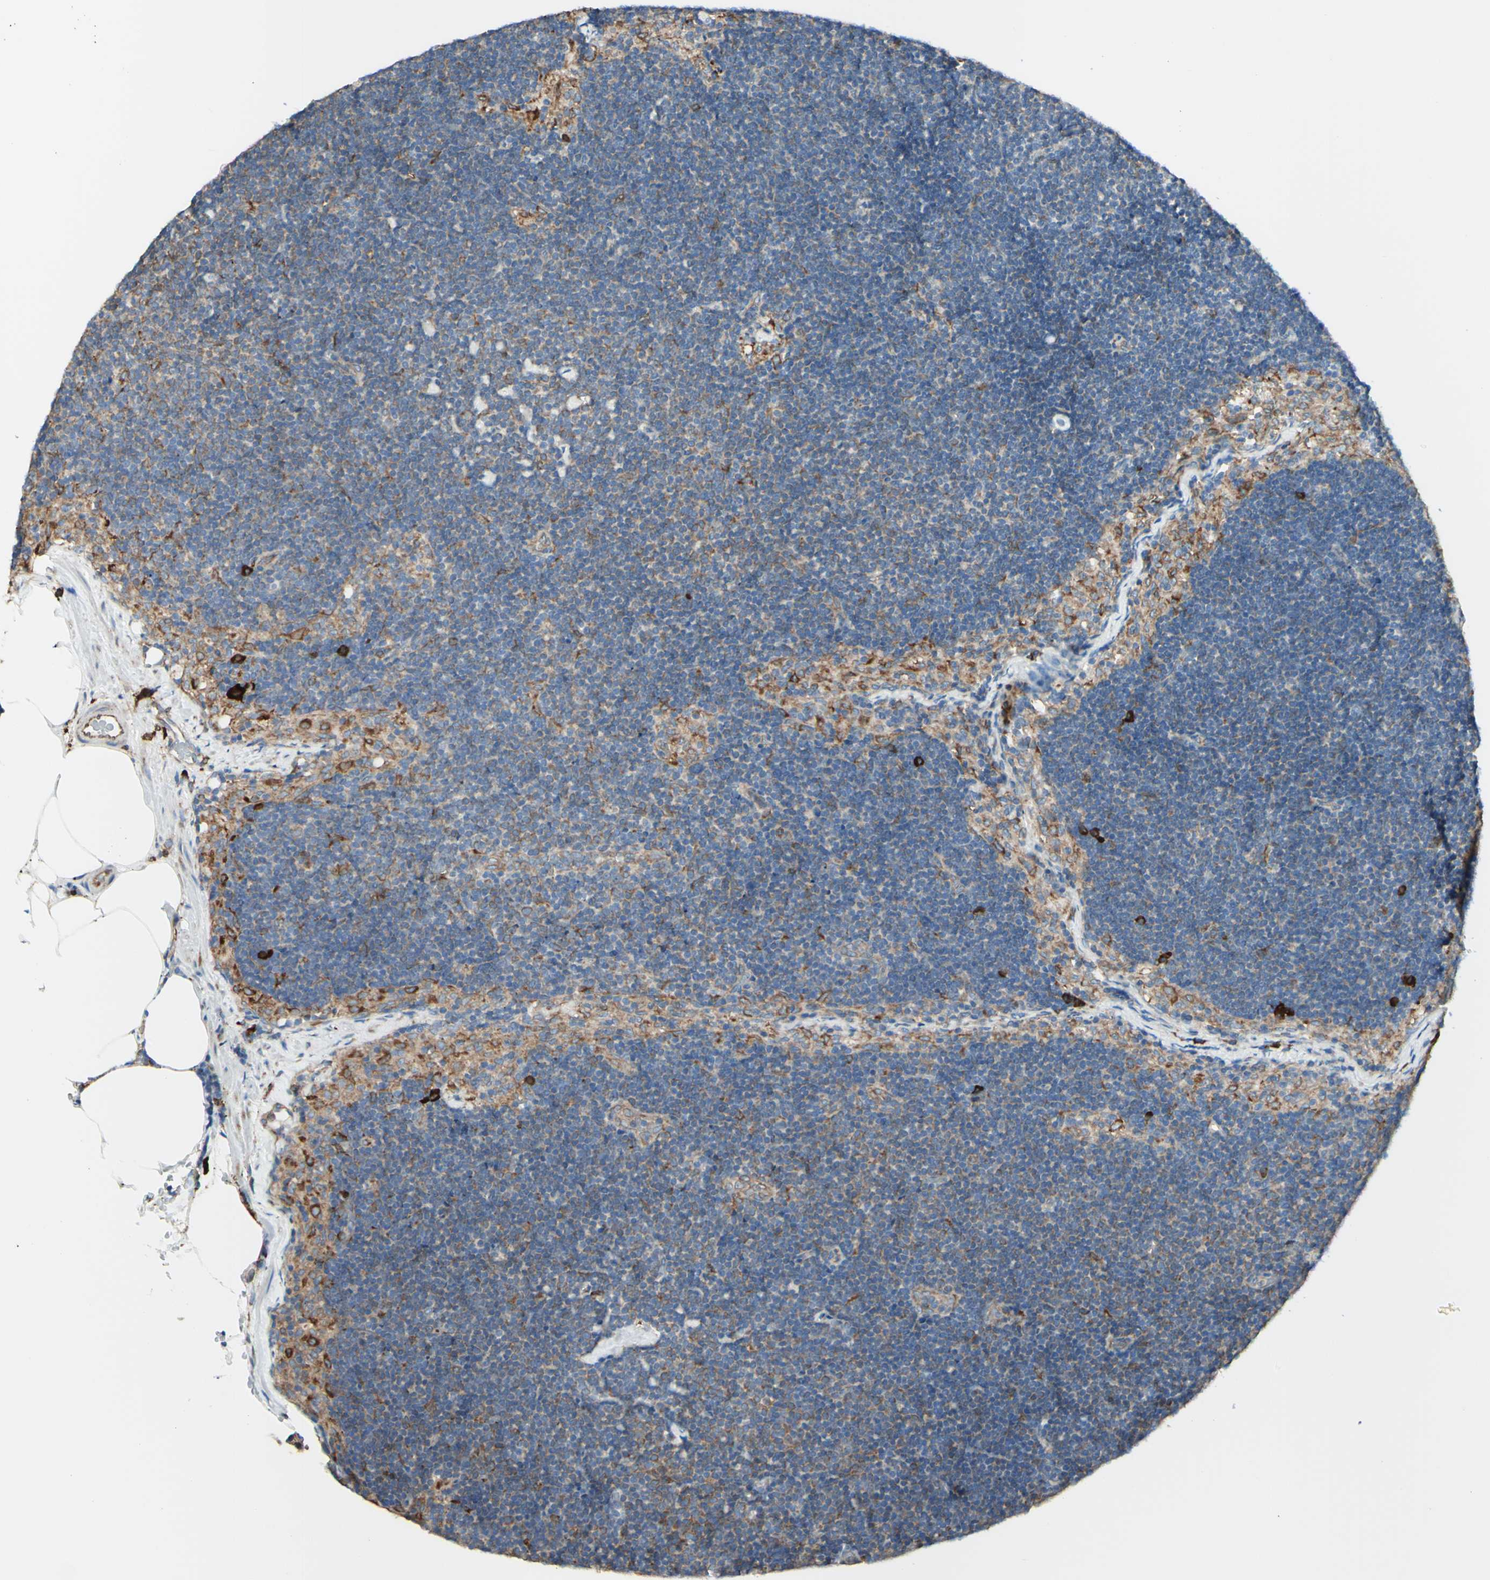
{"staining": {"intensity": "strong", "quantity": "<25%", "location": "cytoplasmic/membranous"}, "tissue": "lymph node", "cell_type": "Germinal center cells", "image_type": "normal", "snomed": [{"axis": "morphology", "description": "Normal tissue, NOS"}, {"axis": "topography", "description": "Lymph node"}], "caption": "Immunohistochemistry (IHC) (DAB) staining of benign human lymph node demonstrates strong cytoplasmic/membranous protein expression in approximately <25% of germinal center cells. The staining is performed using DAB brown chromogen to label protein expression. The nuclei are counter-stained blue using hematoxylin.", "gene": "DNAJB11", "patient": {"sex": "male", "age": 63}}